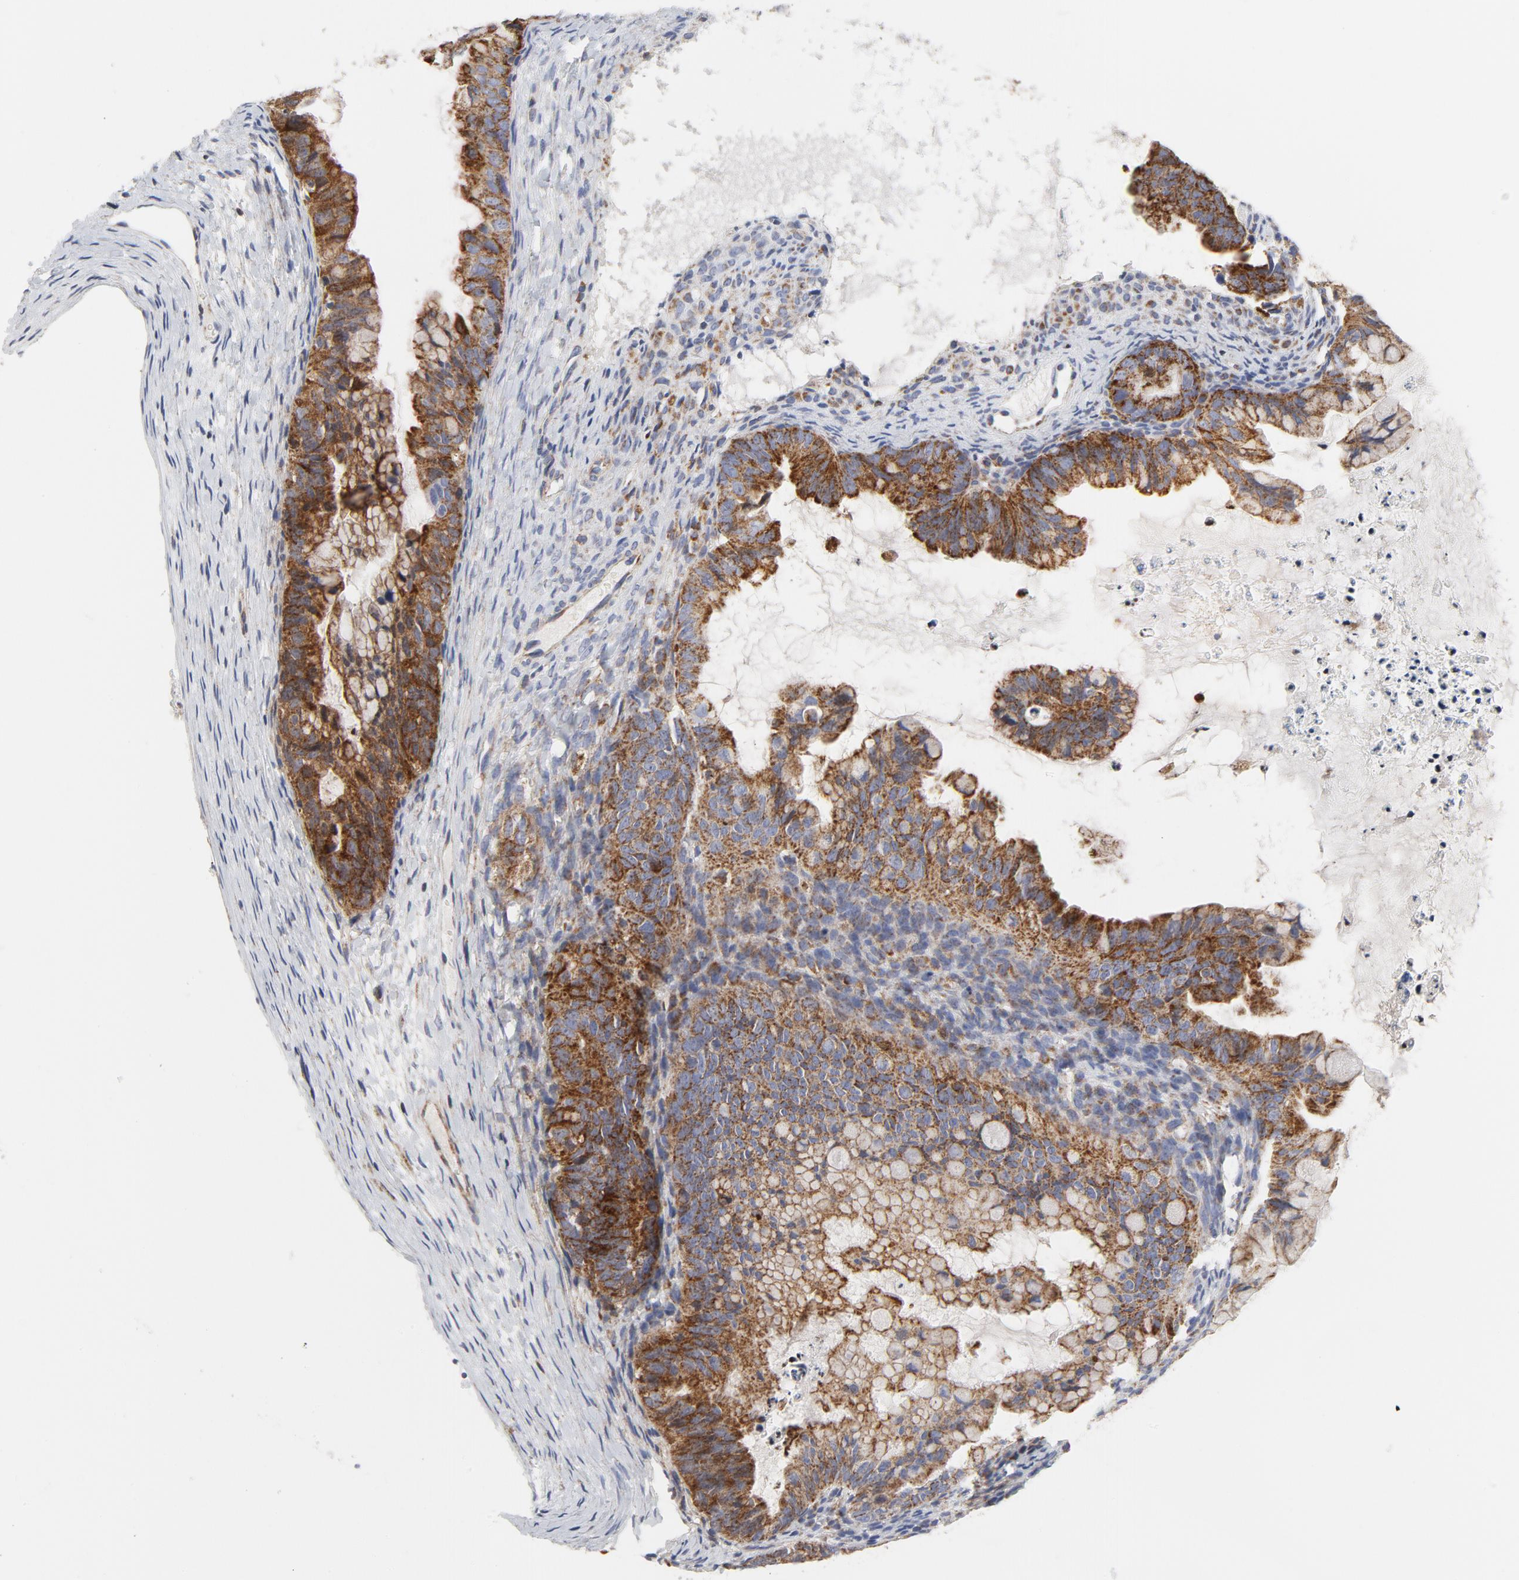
{"staining": {"intensity": "strong", "quantity": ">75%", "location": "cytoplasmic/membranous"}, "tissue": "ovarian cancer", "cell_type": "Tumor cells", "image_type": "cancer", "snomed": [{"axis": "morphology", "description": "Cystadenocarcinoma, mucinous, NOS"}, {"axis": "topography", "description": "Ovary"}], "caption": "The histopathology image demonstrates a brown stain indicating the presence of a protein in the cytoplasmic/membranous of tumor cells in ovarian mucinous cystadenocarcinoma.", "gene": "CYCS", "patient": {"sex": "female", "age": 36}}